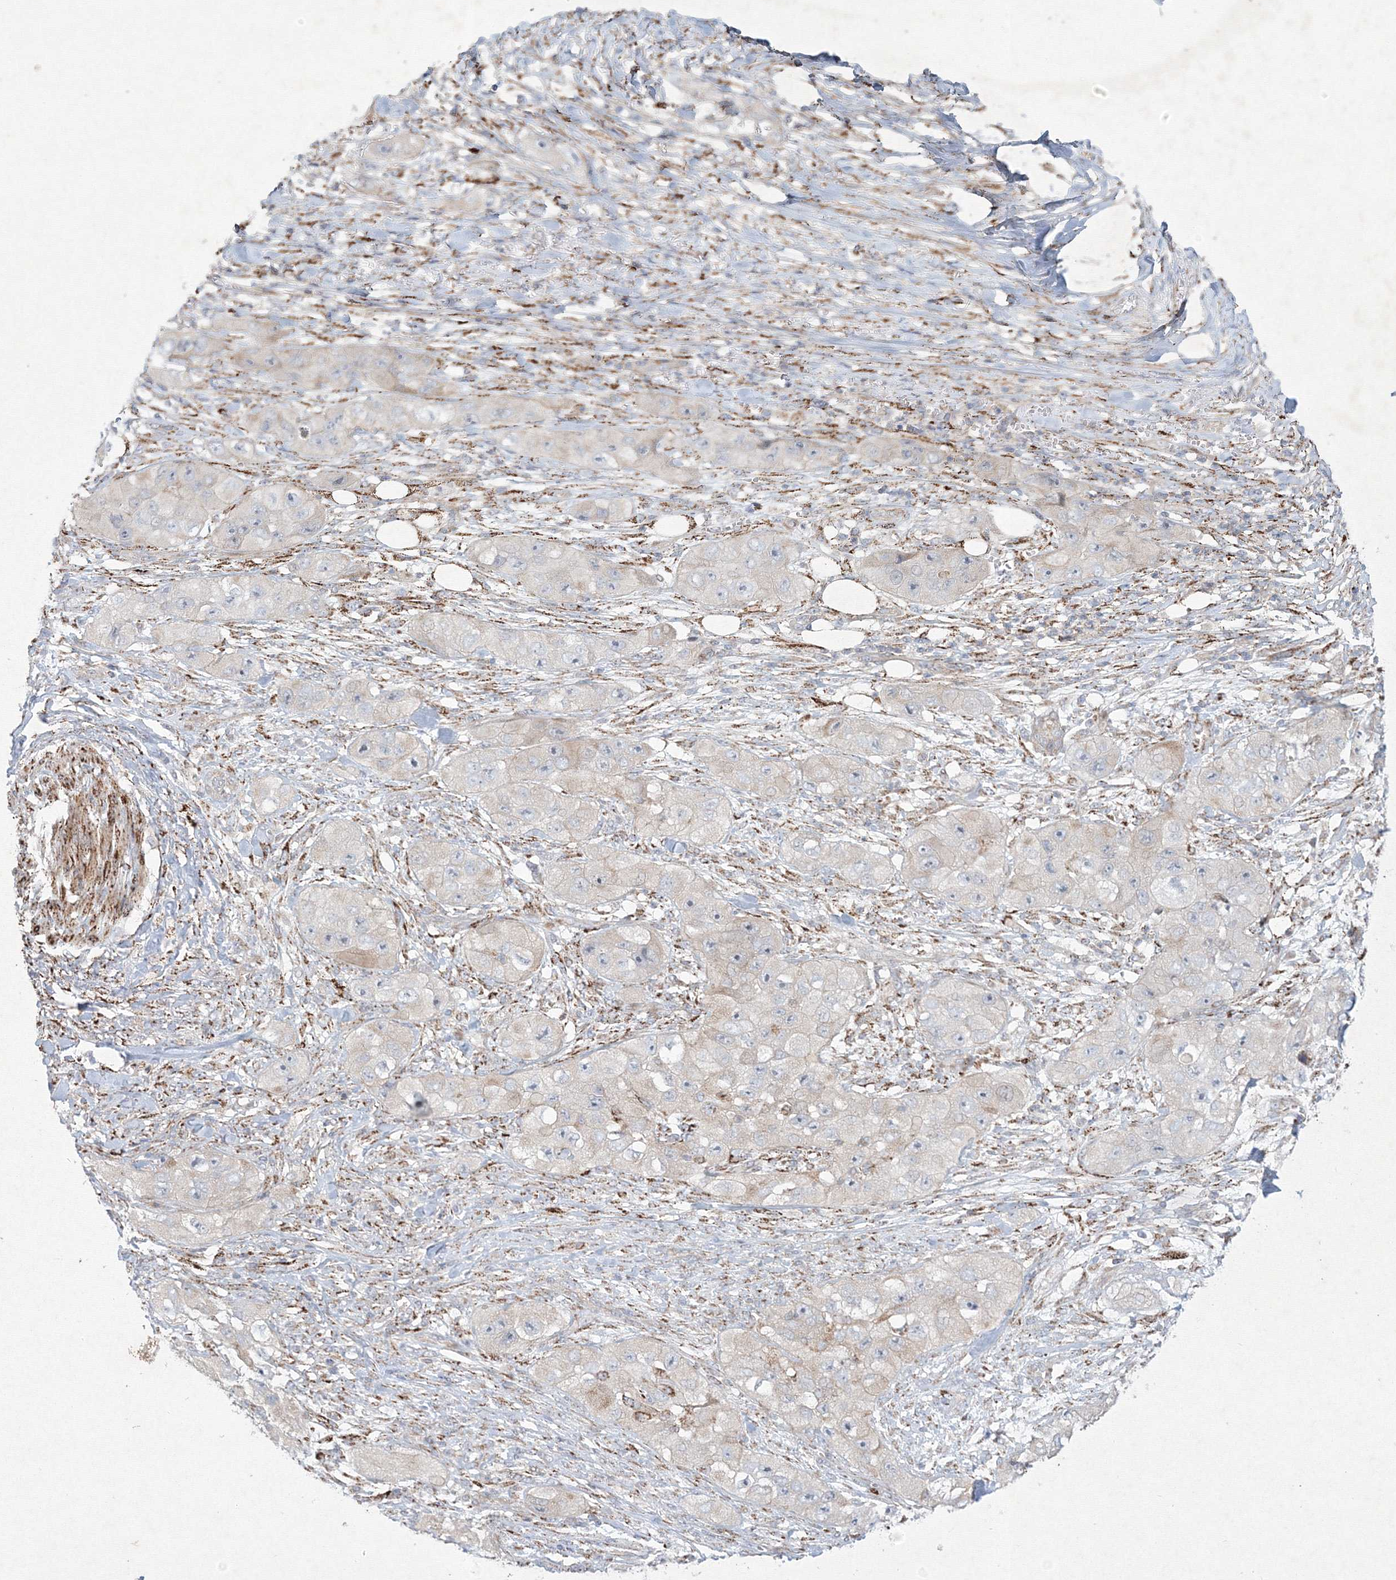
{"staining": {"intensity": "negative", "quantity": "none", "location": "none"}, "tissue": "skin cancer", "cell_type": "Tumor cells", "image_type": "cancer", "snomed": [{"axis": "morphology", "description": "Squamous cell carcinoma, NOS"}, {"axis": "topography", "description": "Skin"}, {"axis": "topography", "description": "Subcutis"}], "caption": "Immunohistochemistry of human skin squamous cell carcinoma demonstrates no positivity in tumor cells.", "gene": "WDR49", "patient": {"sex": "male", "age": 73}}